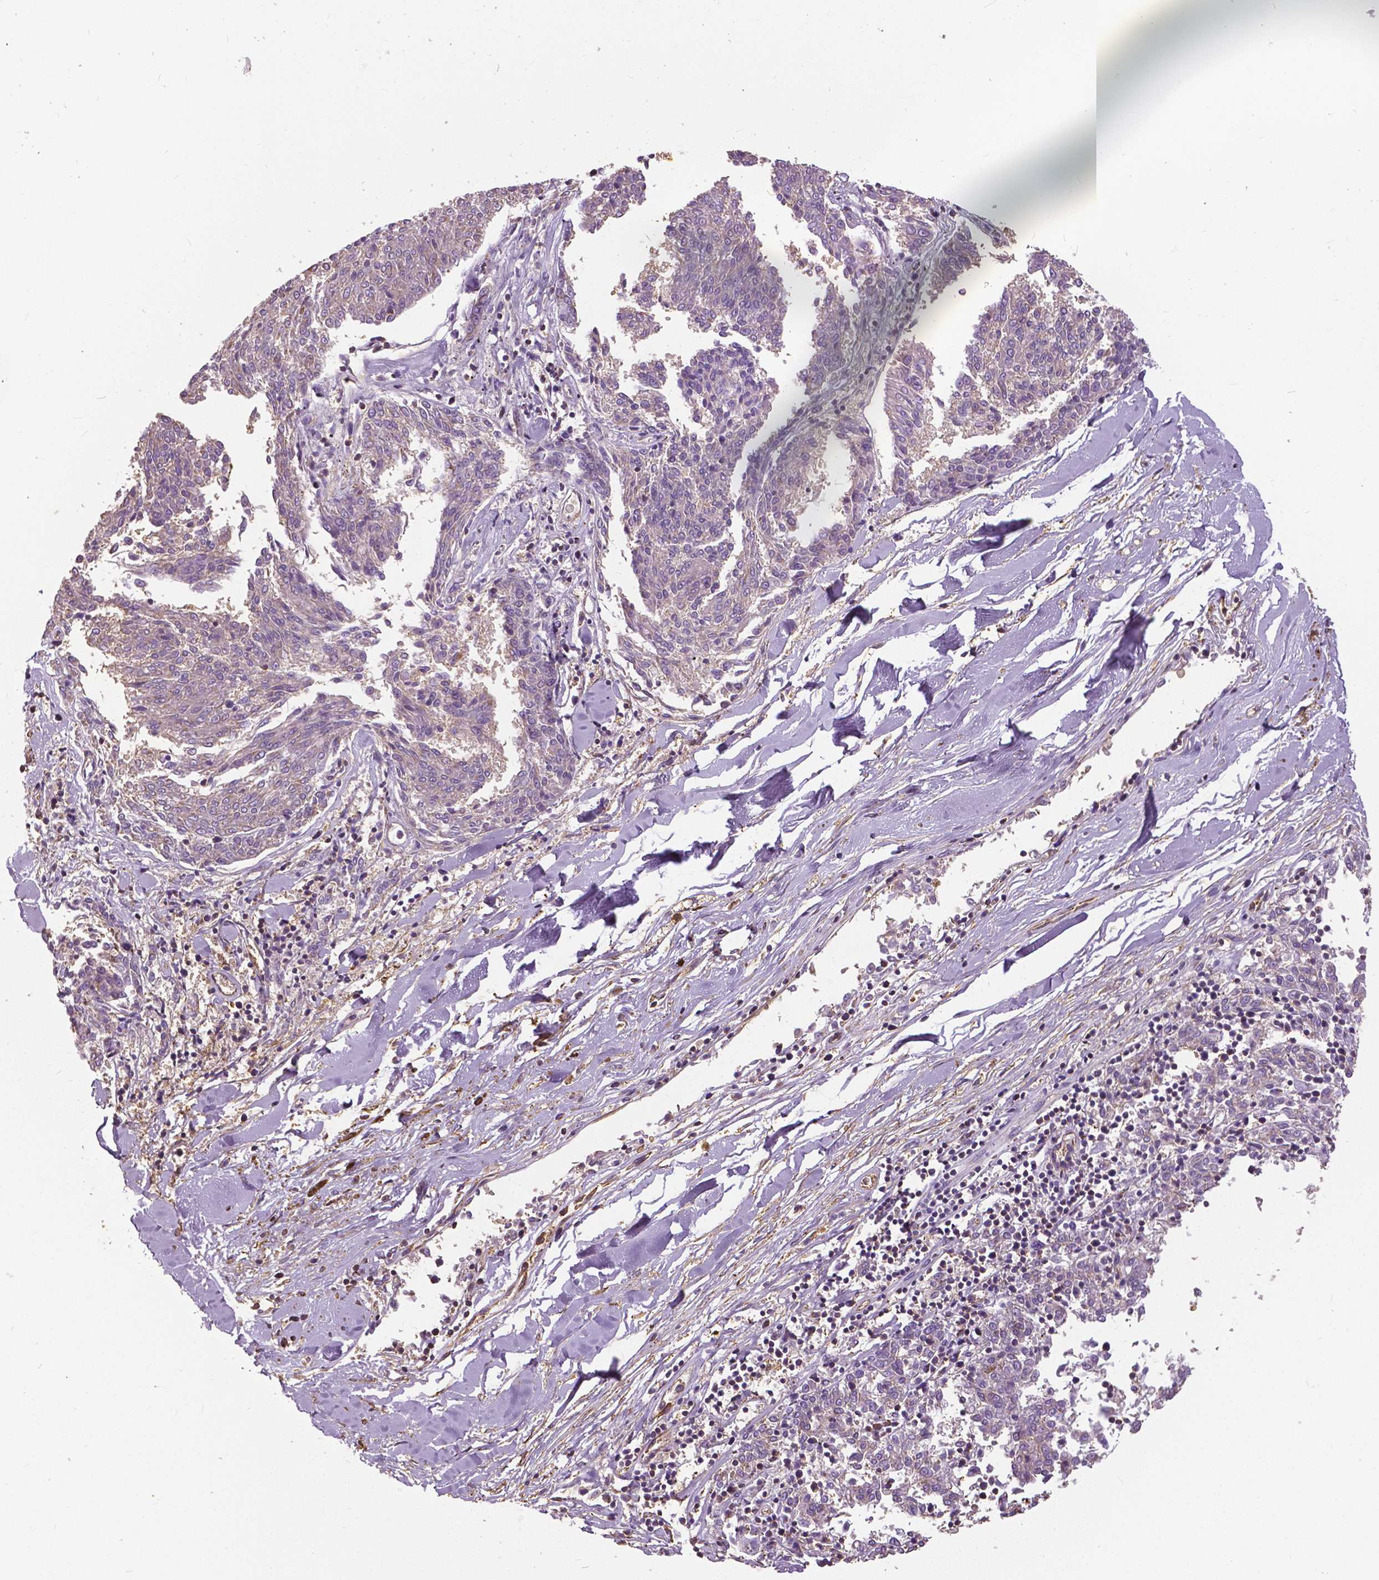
{"staining": {"intensity": "negative", "quantity": "none", "location": "none"}, "tissue": "melanoma", "cell_type": "Tumor cells", "image_type": "cancer", "snomed": [{"axis": "morphology", "description": "Malignant melanoma, NOS"}, {"axis": "topography", "description": "Skin"}], "caption": "IHC of human melanoma reveals no staining in tumor cells.", "gene": "ANXA13", "patient": {"sex": "female", "age": 72}}